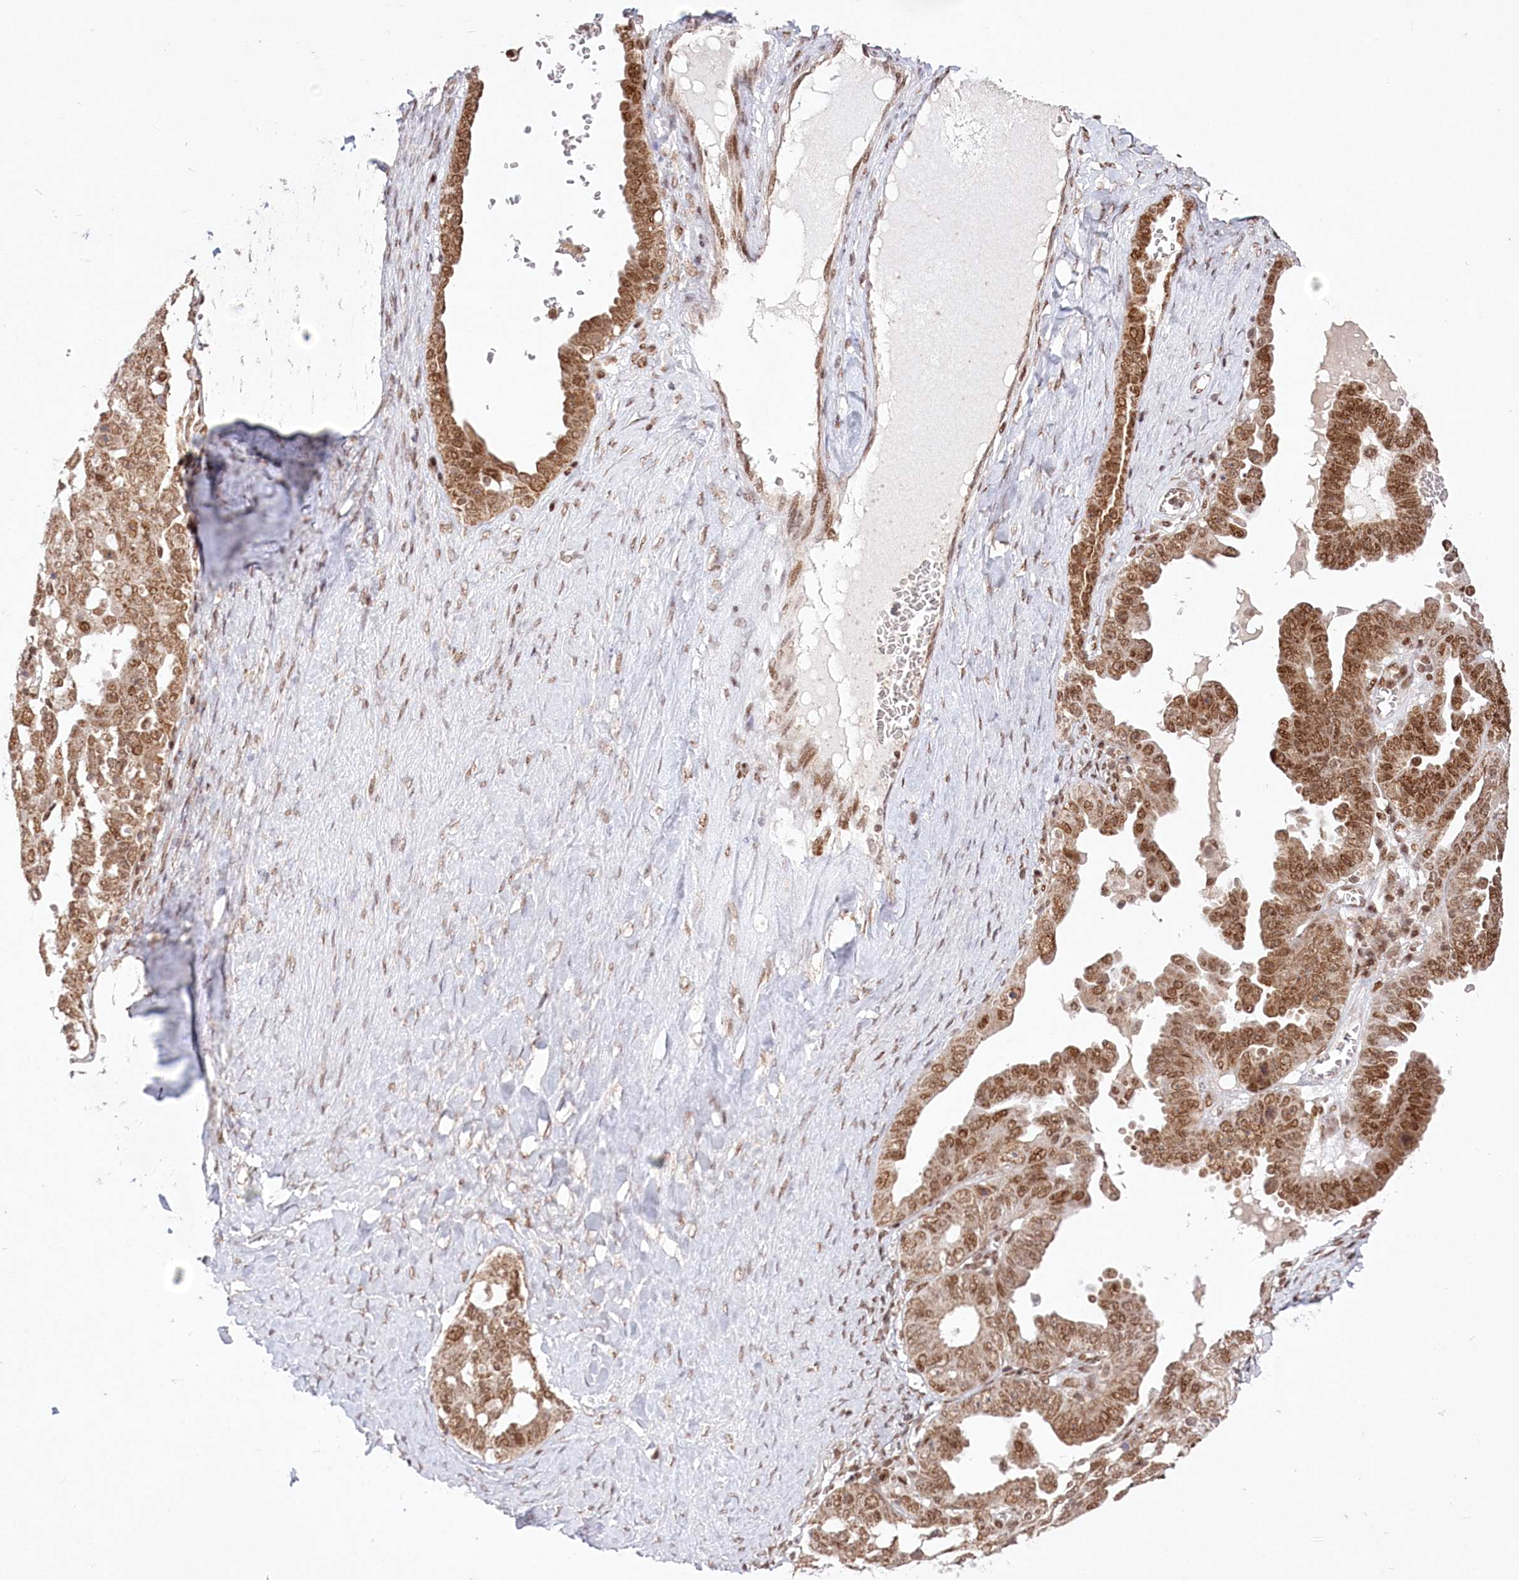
{"staining": {"intensity": "strong", "quantity": ">75%", "location": "nuclear"}, "tissue": "ovarian cancer", "cell_type": "Tumor cells", "image_type": "cancer", "snomed": [{"axis": "morphology", "description": "Carcinoma, endometroid"}, {"axis": "topography", "description": "Ovary"}], "caption": "A high amount of strong nuclear staining is present in about >75% of tumor cells in ovarian cancer tissue.", "gene": "PYURF", "patient": {"sex": "female", "age": 62}}